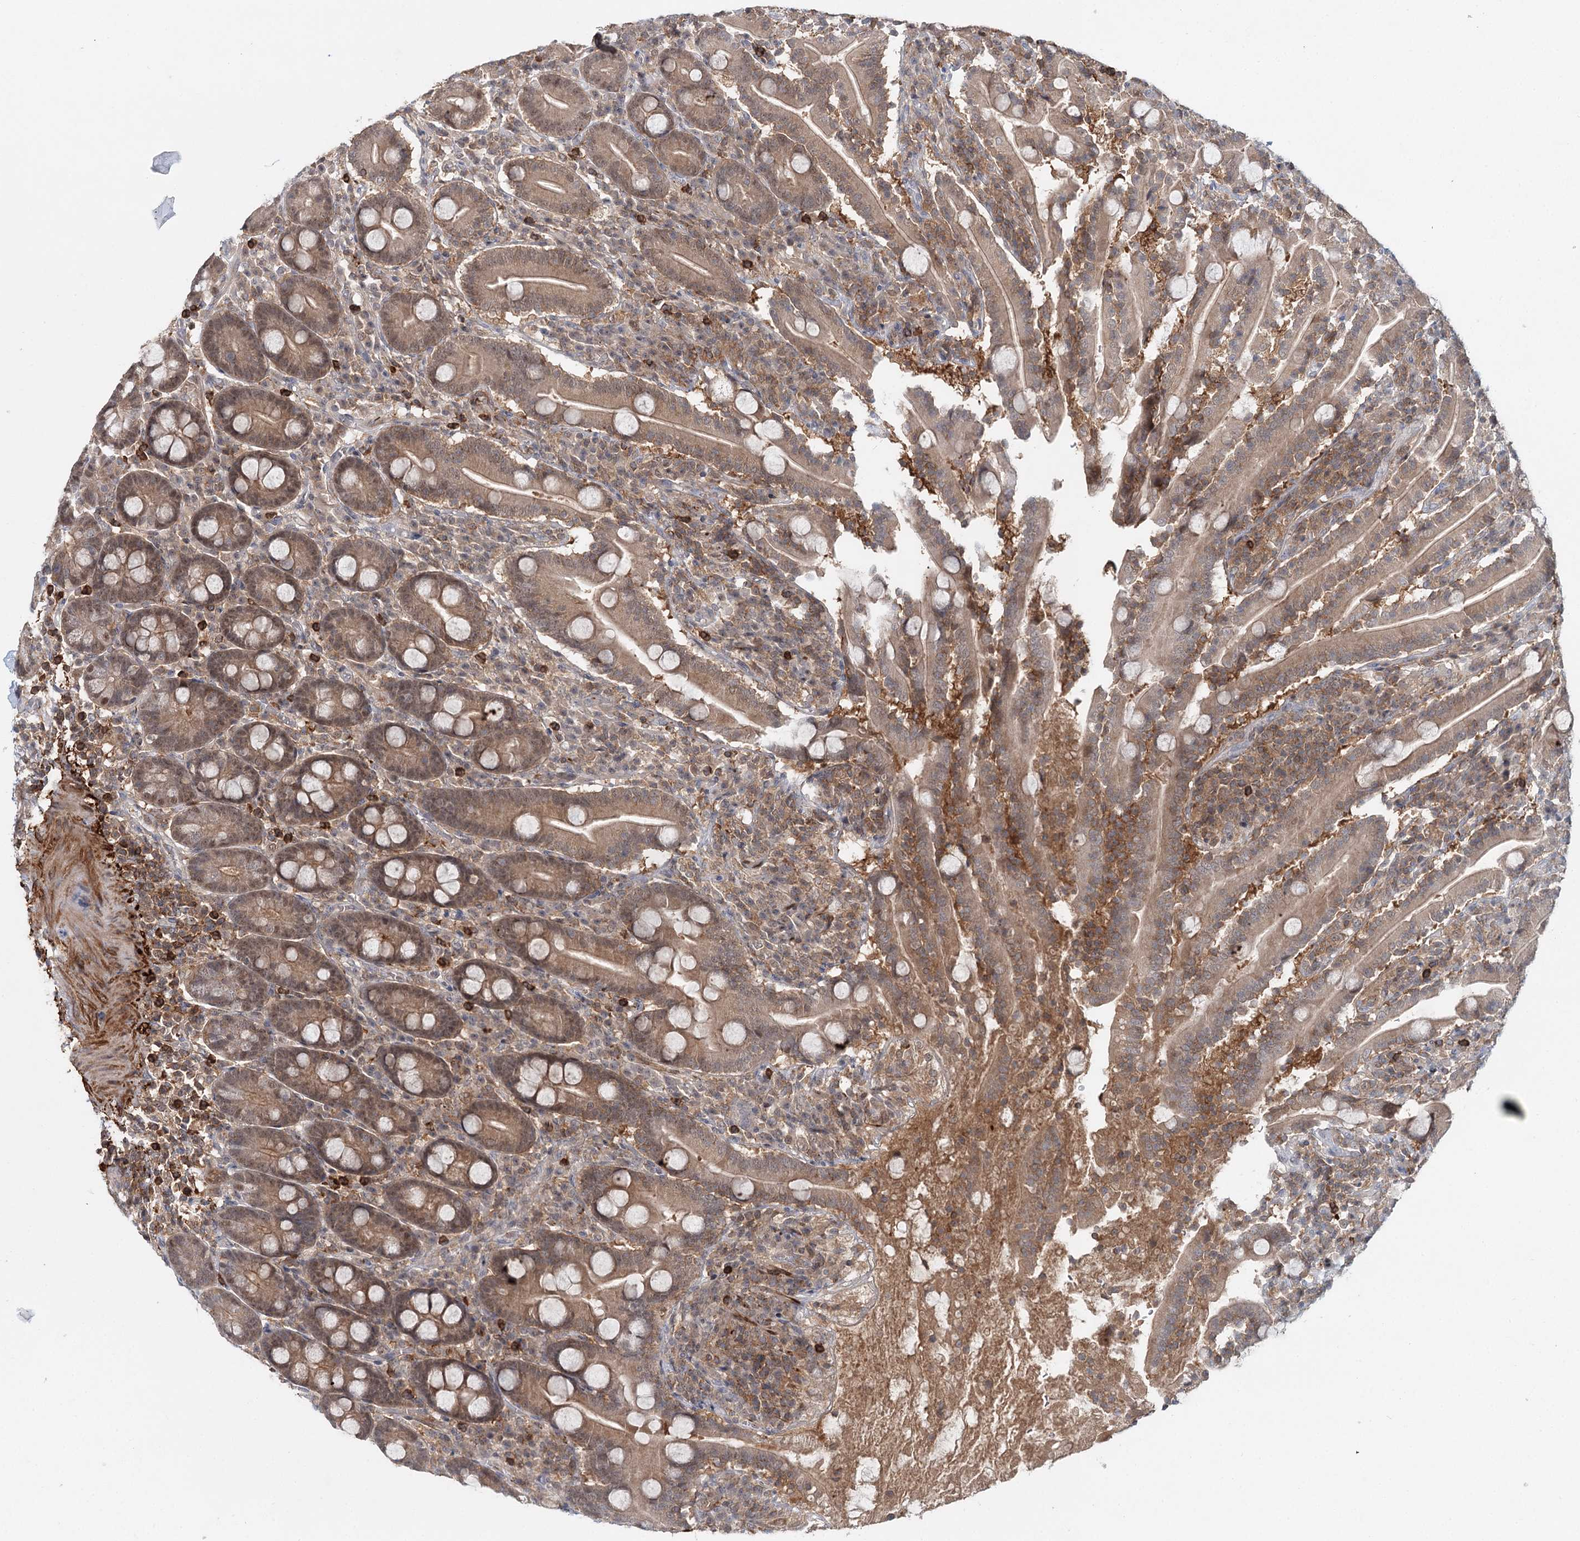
{"staining": {"intensity": "moderate", "quantity": ">75%", "location": "cytoplasmic/membranous,nuclear"}, "tissue": "duodenum", "cell_type": "Glandular cells", "image_type": "normal", "snomed": [{"axis": "morphology", "description": "Normal tissue, NOS"}, {"axis": "topography", "description": "Duodenum"}], "caption": "Duodenum stained with immunohistochemistry exhibits moderate cytoplasmic/membranous,nuclear expression in about >75% of glandular cells.", "gene": "WDR44", "patient": {"sex": "male", "age": 35}}